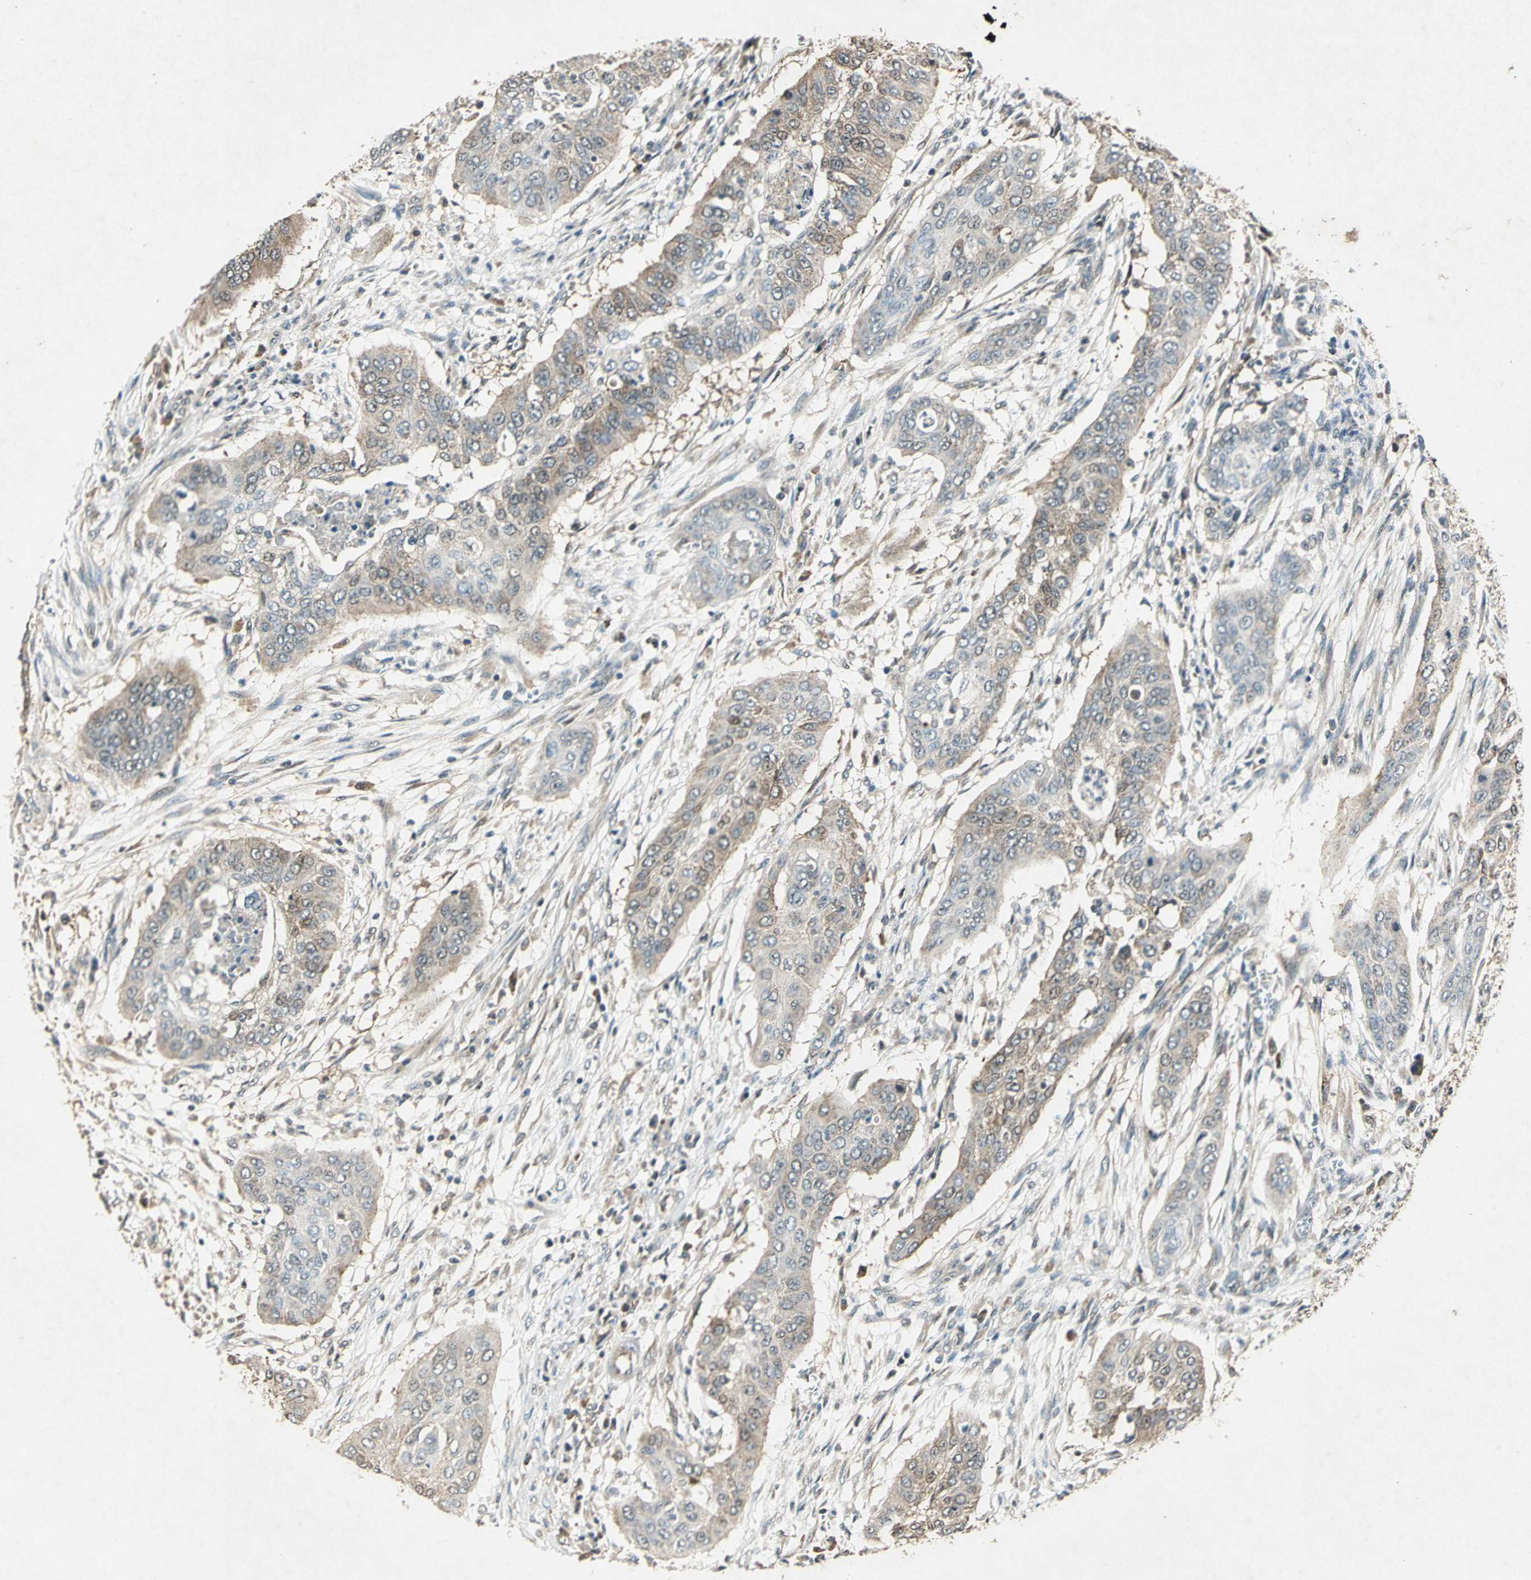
{"staining": {"intensity": "weak", "quantity": "<25%", "location": "cytoplasmic/membranous"}, "tissue": "cervical cancer", "cell_type": "Tumor cells", "image_type": "cancer", "snomed": [{"axis": "morphology", "description": "Squamous cell carcinoma, NOS"}, {"axis": "topography", "description": "Cervix"}], "caption": "DAB (3,3'-diaminobenzidine) immunohistochemical staining of human cervical cancer shows no significant expression in tumor cells.", "gene": "AHSA1", "patient": {"sex": "female", "age": 39}}